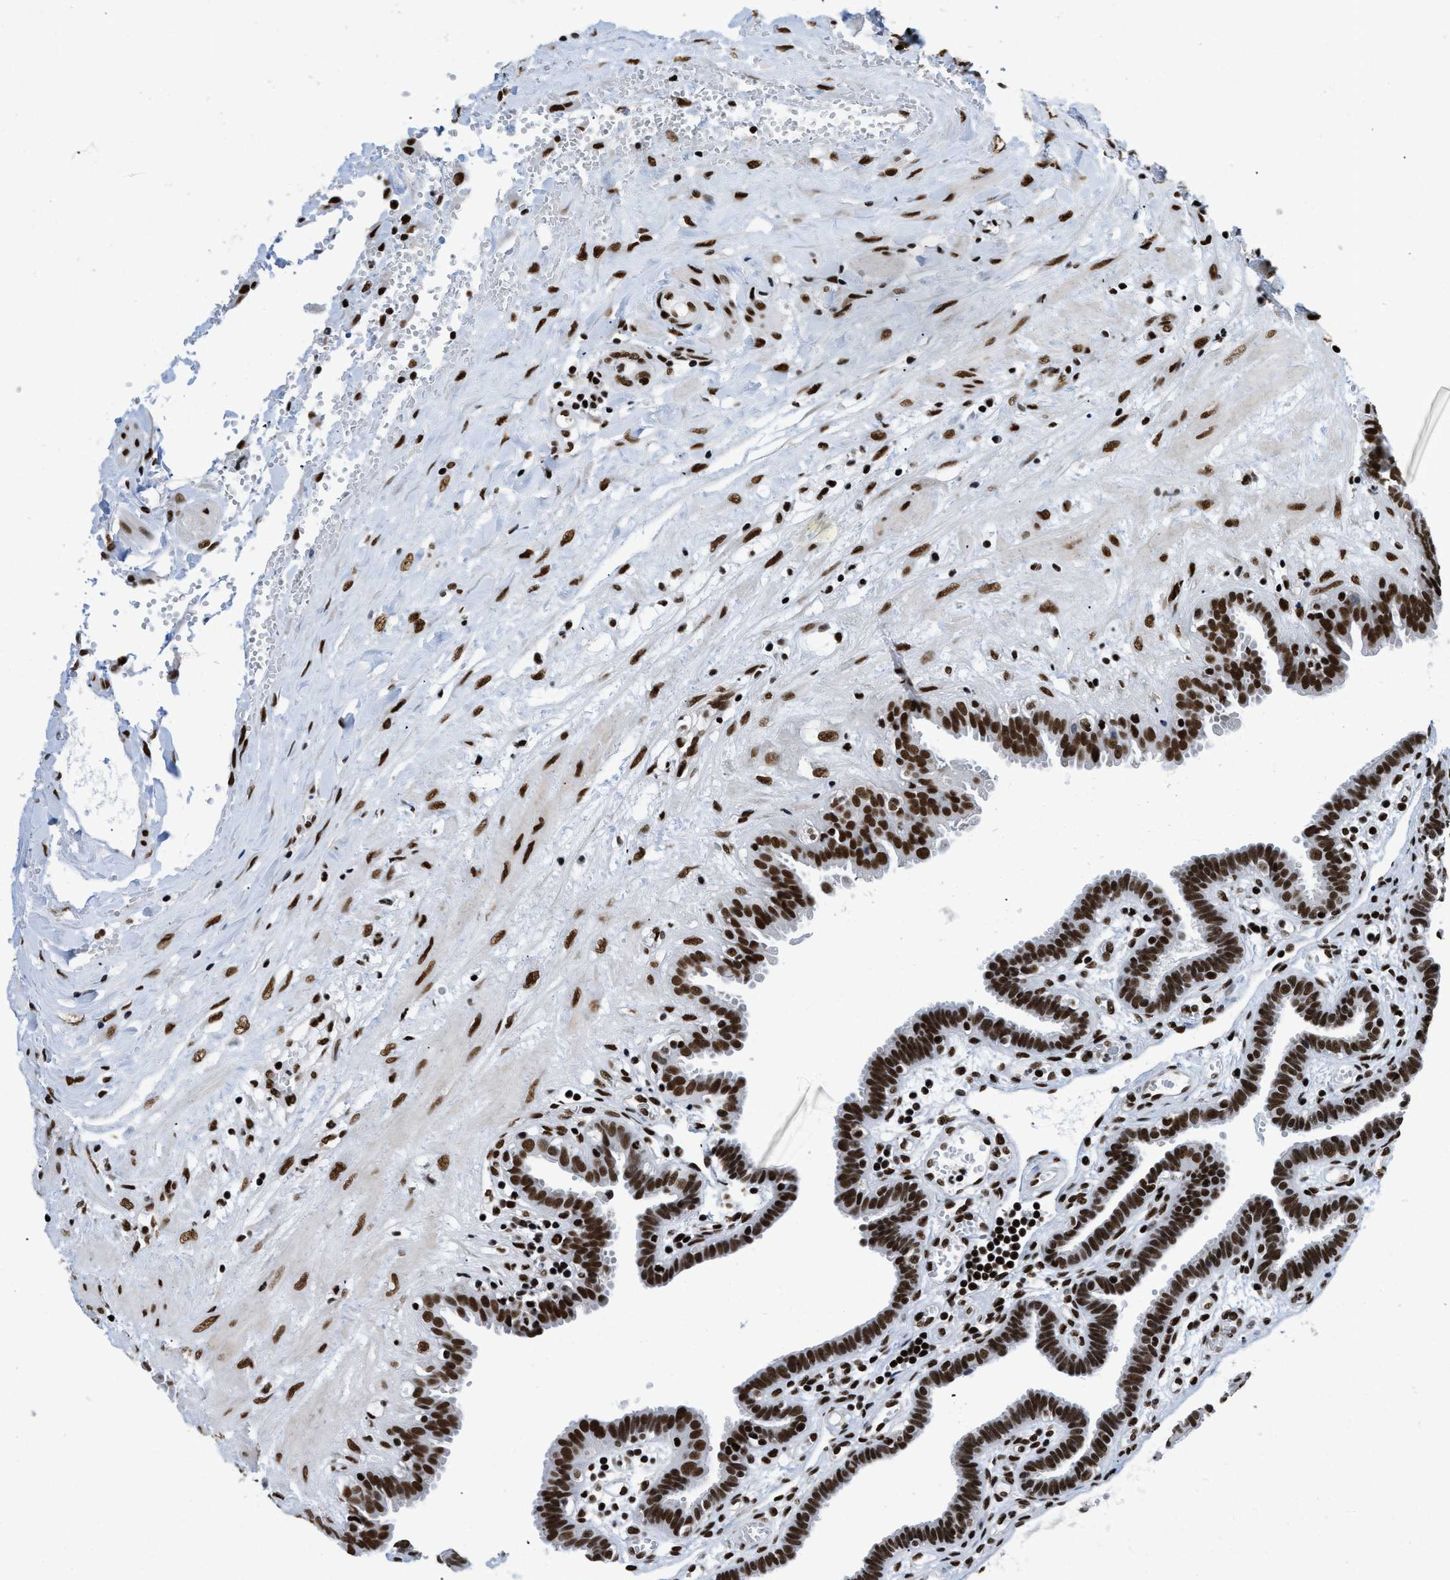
{"staining": {"intensity": "strong", "quantity": ">75%", "location": "nuclear"}, "tissue": "fallopian tube", "cell_type": "Glandular cells", "image_type": "normal", "snomed": [{"axis": "morphology", "description": "Normal tissue, NOS"}, {"axis": "topography", "description": "Fallopian tube"}, {"axis": "topography", "description": "Placenta"}], "caption": "DAB (3,3'-diaminobenzidine) immunohistochemical staining of normal fallopian tube demonstrates strong nuclear protein staining in about >75% of glandular cells.", "gene": "CREB1", "patient": {"sex": "female", "age": 32}}